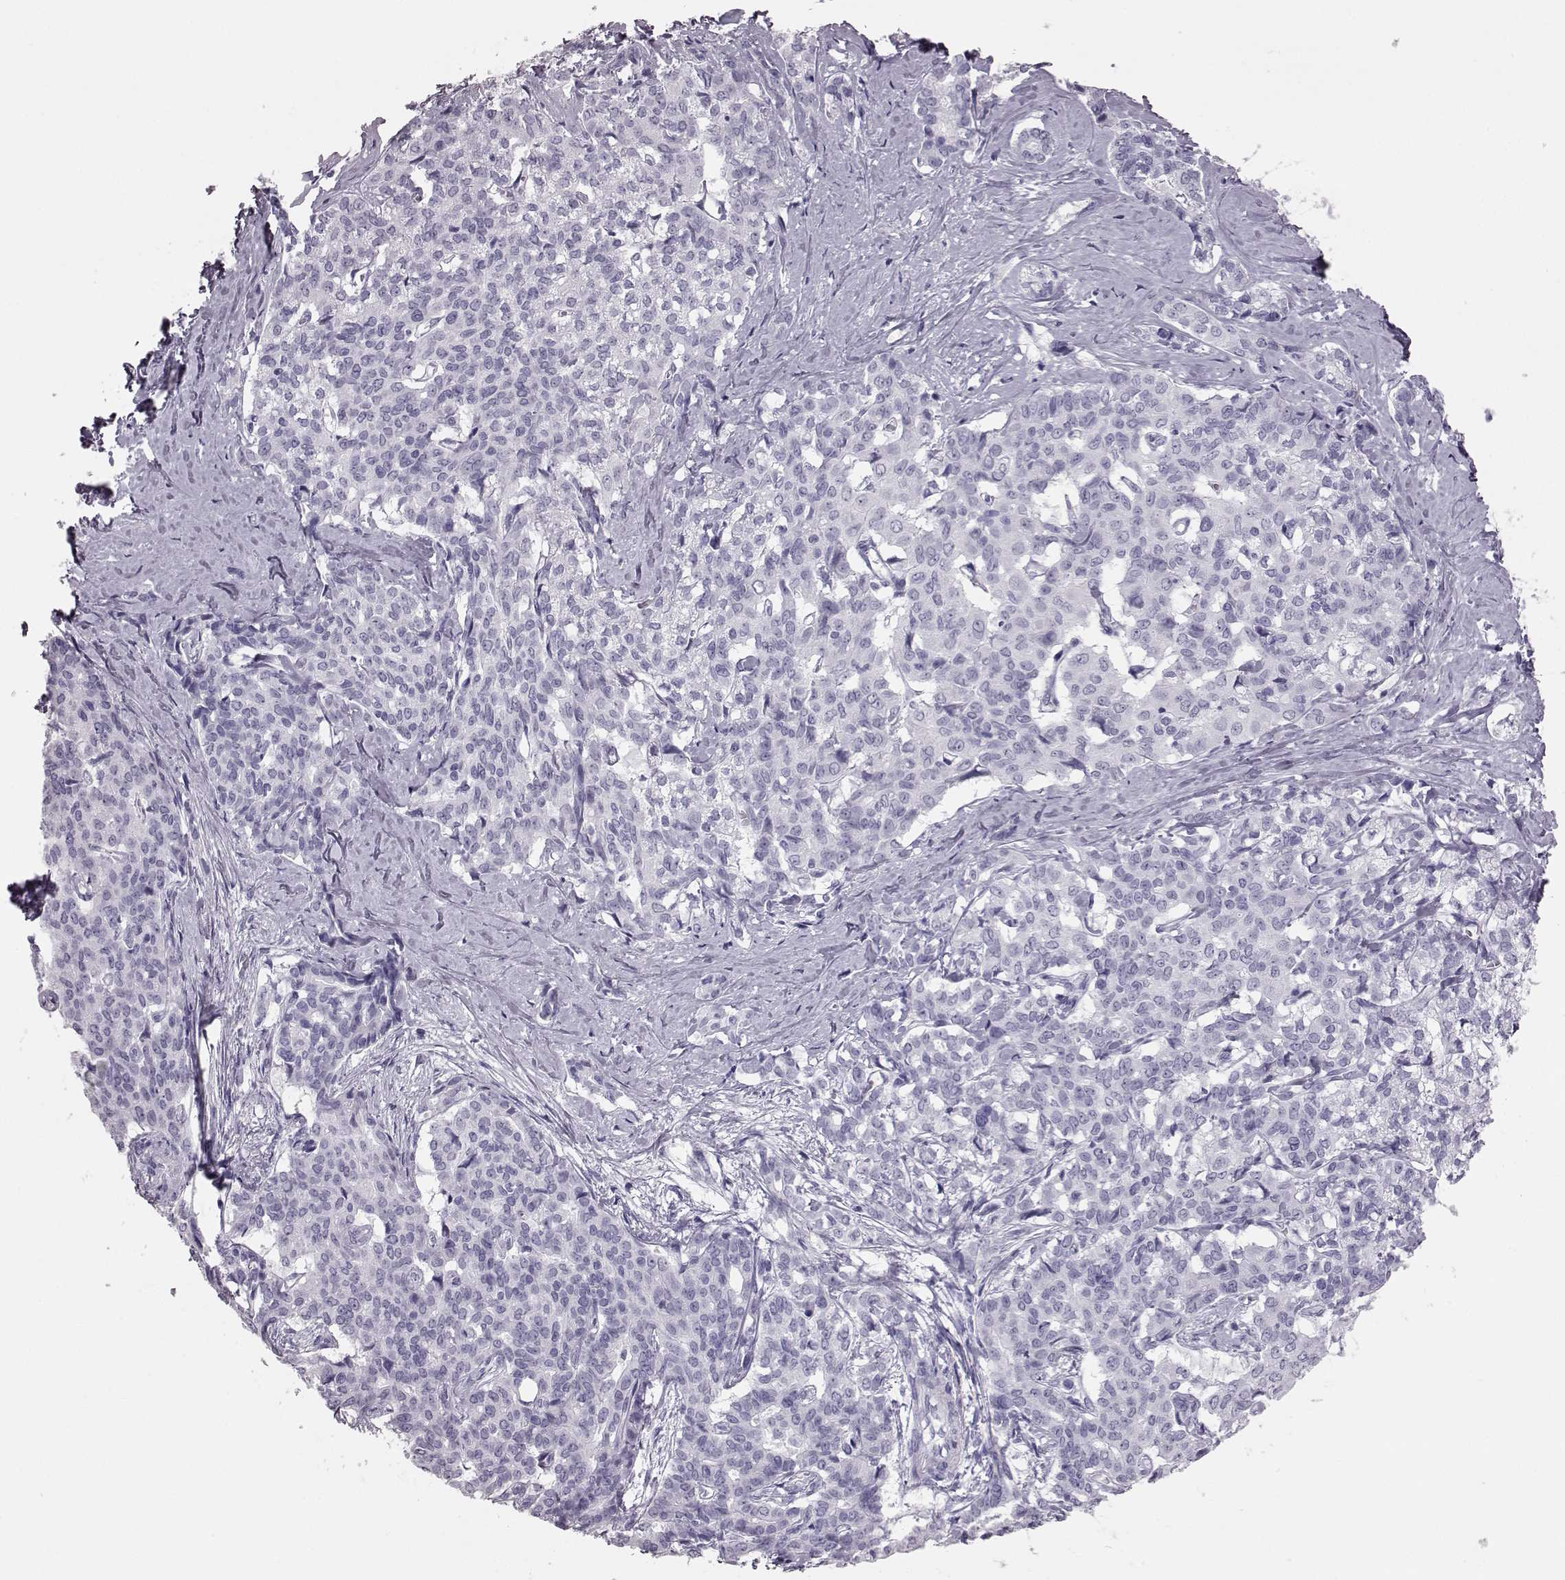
{"staining": {"intensity": "negative", "quantity": "none", "location": "none"}, "tissue": "liver cancer", "cell_type": "Tumor cells", "image_type": "cancer", "snomed": [{"axis": "morphology", "description": "Cholangiocarcinoma"}, {"axis": "topography", "description": "Liver"}], "caption": "High magnification brightfield microscopy of cholangiocarcinoma (liver) stained with DAB (brown) and counterstained with hematoxylin (blue): tumor cells show no significant expression. (Immunohistochemistry (ihc), brightfield microscopy, high magnification).", "gene": "TCHHL1", "patient": {"sex": "female", "age": 47}}